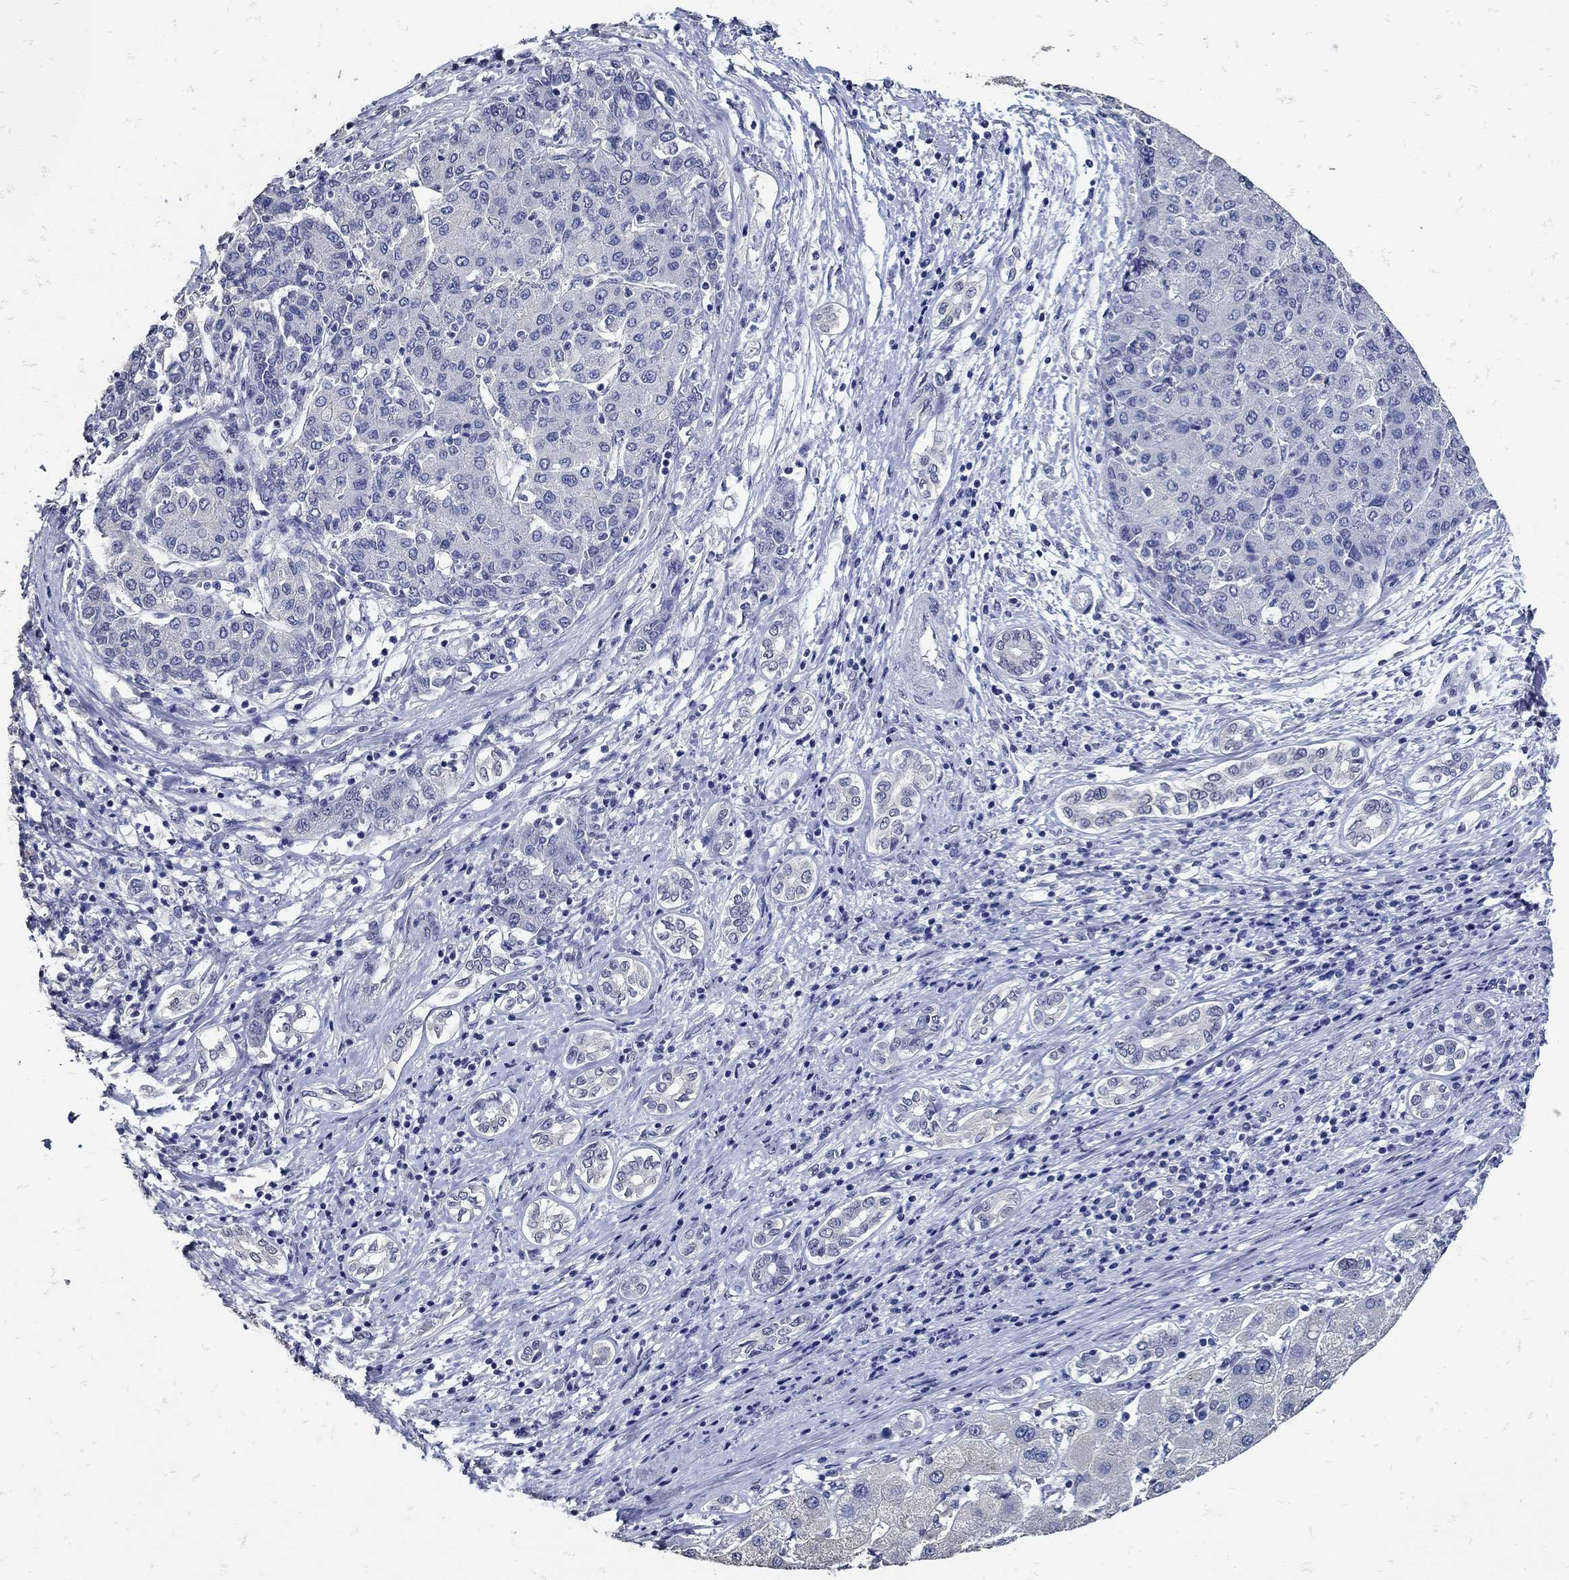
{"staining": {"intensity": "negative", "quantity": "none", "location": "none"}, "tissue": "liver cancer", "cell_type": "Tumor cells", "image_type": "cancer", "snomed": [{"axis": "morphology", "description": "Carcinoma, Hepatocellular, NOS"}, {"axis": "topography", "description": "Liver"}], "caption": "Tumor cells are negative for brown protein staining in liver hepatocellular carcinoma.", "gene": "KCNN3", "patient": {"sex": "male", "age": 65}}